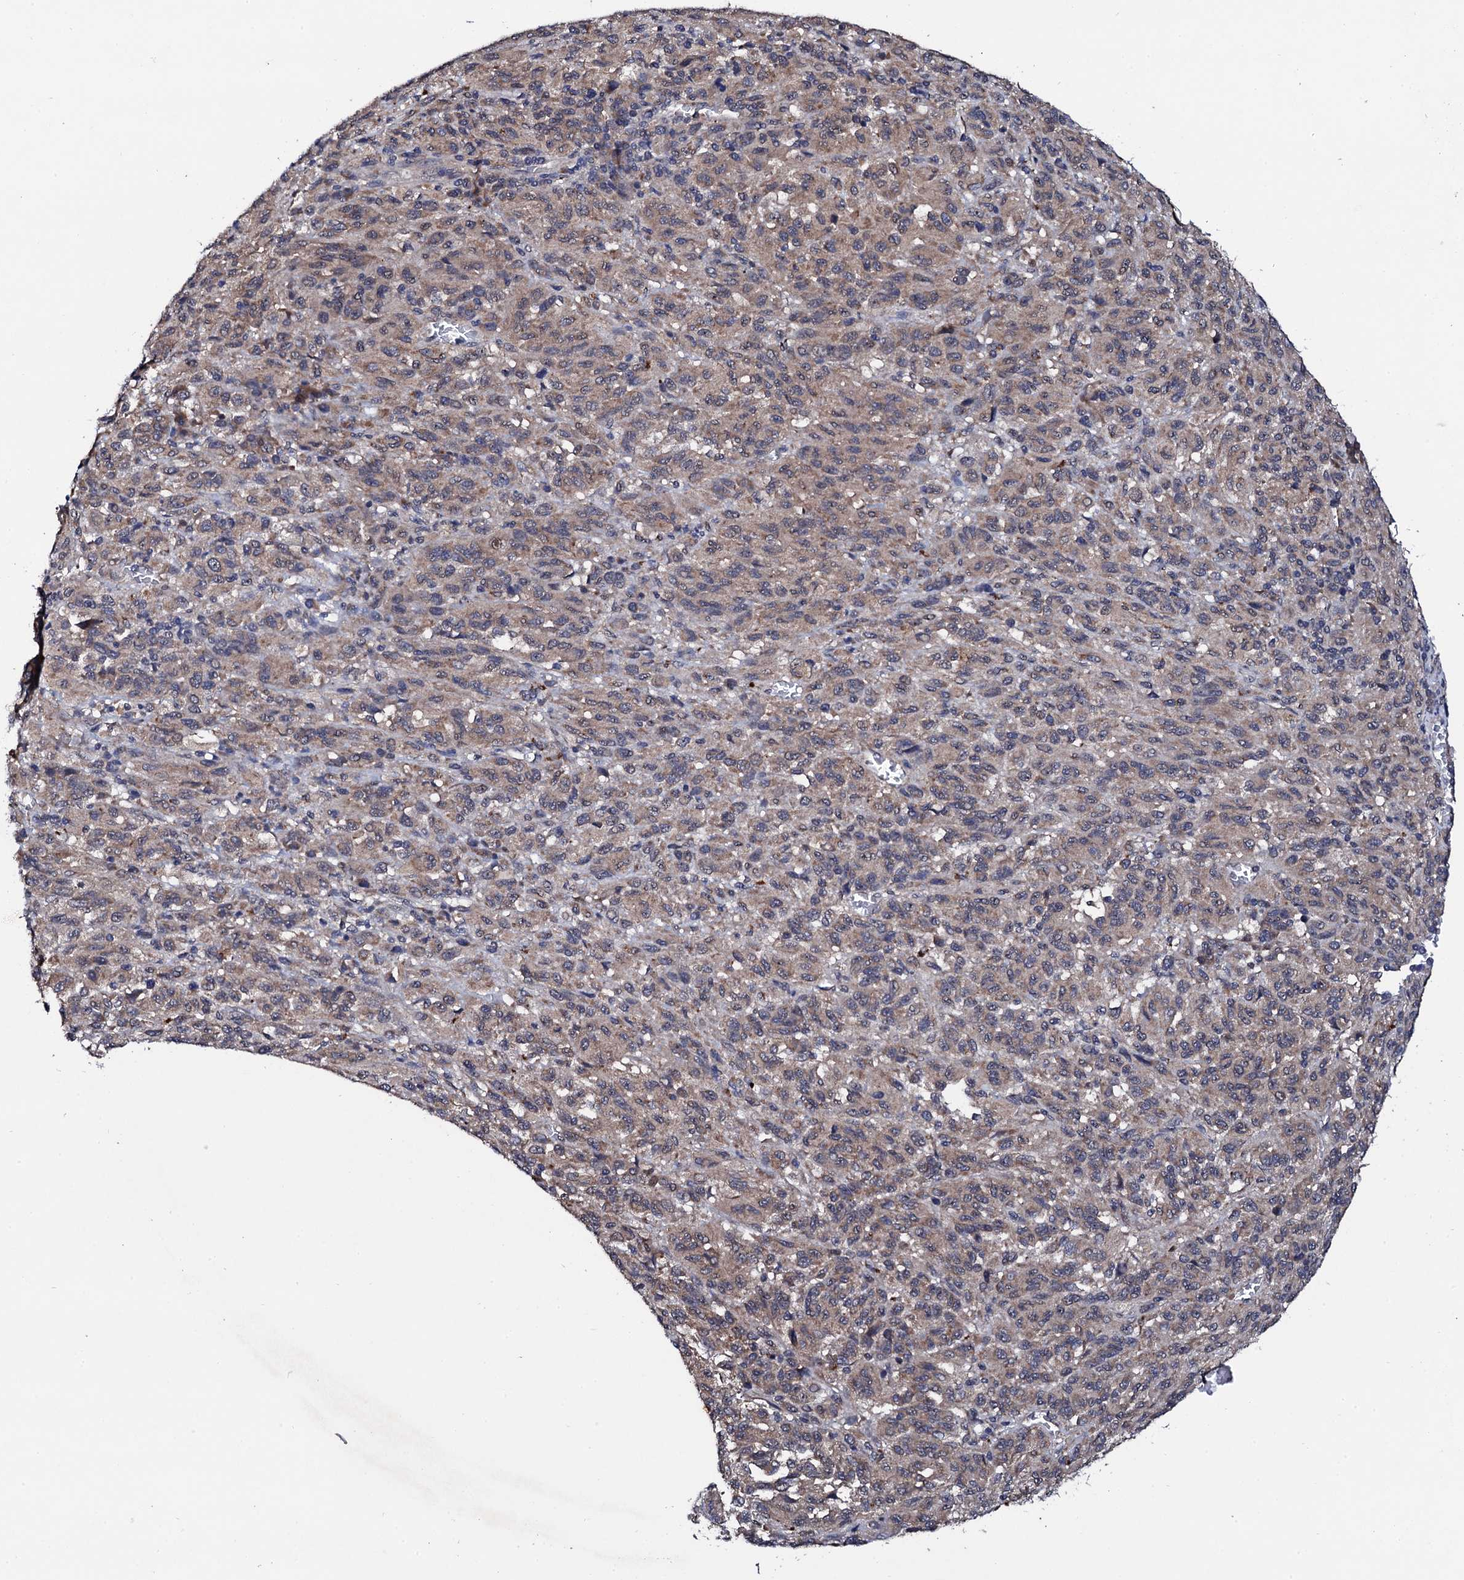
{"staining": {"intensity": "weak", "quantity": "25%-75%", "location": "cytoplasmic/membranous"}, "tissue": "melanoma", "cell_type": "Tumor cells", "image_type": "cancer", "snomed": [{"axis": "morphology", "description": "Malignant melanoma, Metastatic site"}, {"axis": "topography", "description": "Lung"}], "caption": "This is an image of IHC staining of malignant melanoma (metastatic site), which shows weak staining in the cytoplasmic/membranous of tumor cells.", "gene": "IP6K1", "patient": {"sex": "male", "age": 64}}